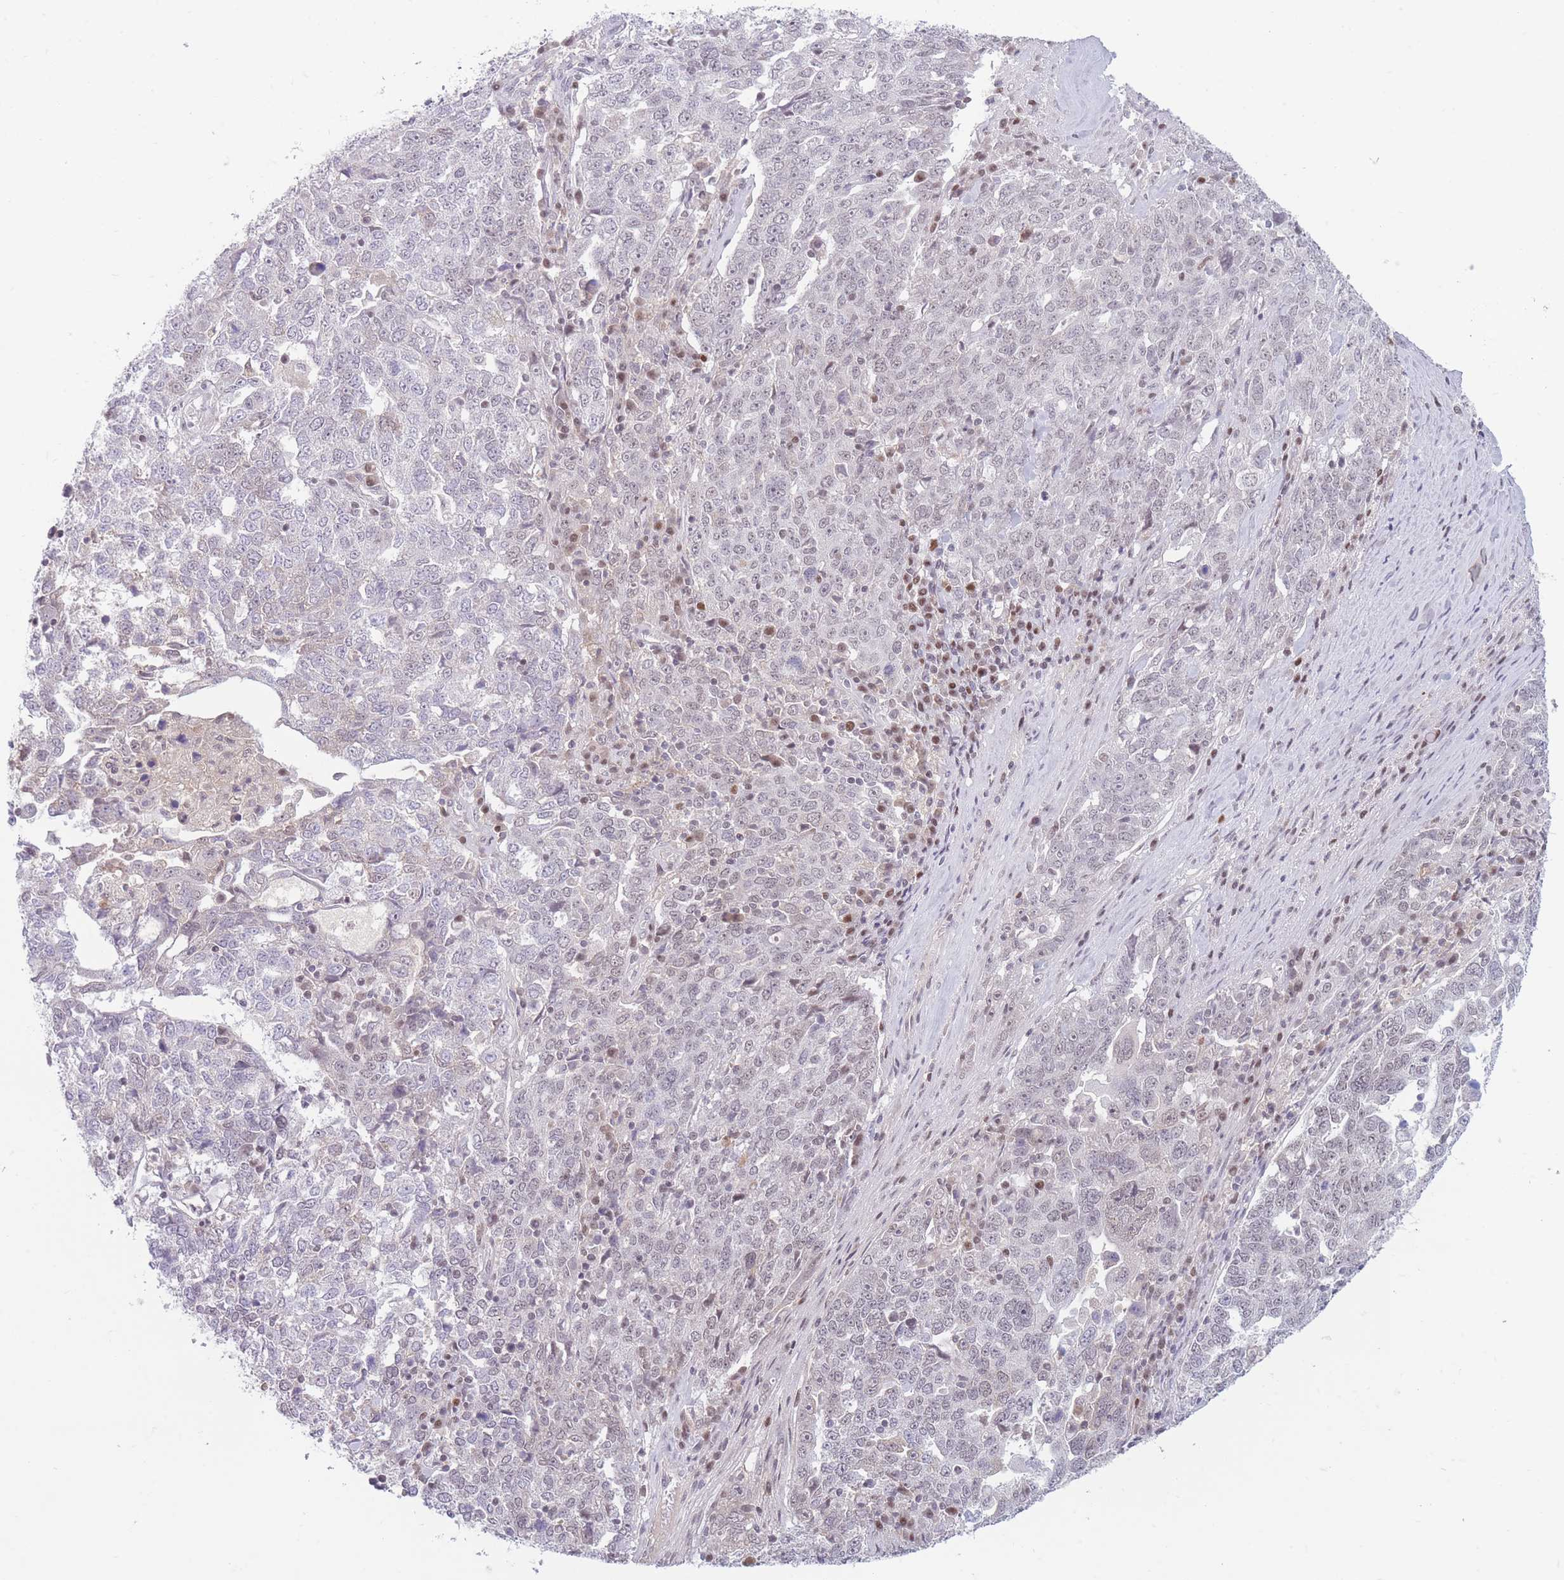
{"staining": {"intensity": "negative", "quantity": "none", "location": "none"}, "tissue": "ovarian cancer", "cell_type": "Tumor cells", "image_type": "cancer", "snomed": [{"axis": "morphology", "description": "Carcinoma, endometroid"}, {"axis": "topography", "description": "Ovary"}], "caption": "A micrograph of ovarian endometroid carcinoma stained for a protein shows no brown staining in tumor cells. Nuclei are stained in blue.", "gene": "ARID3B", "patient": {"sex": "female", "age": 62}}